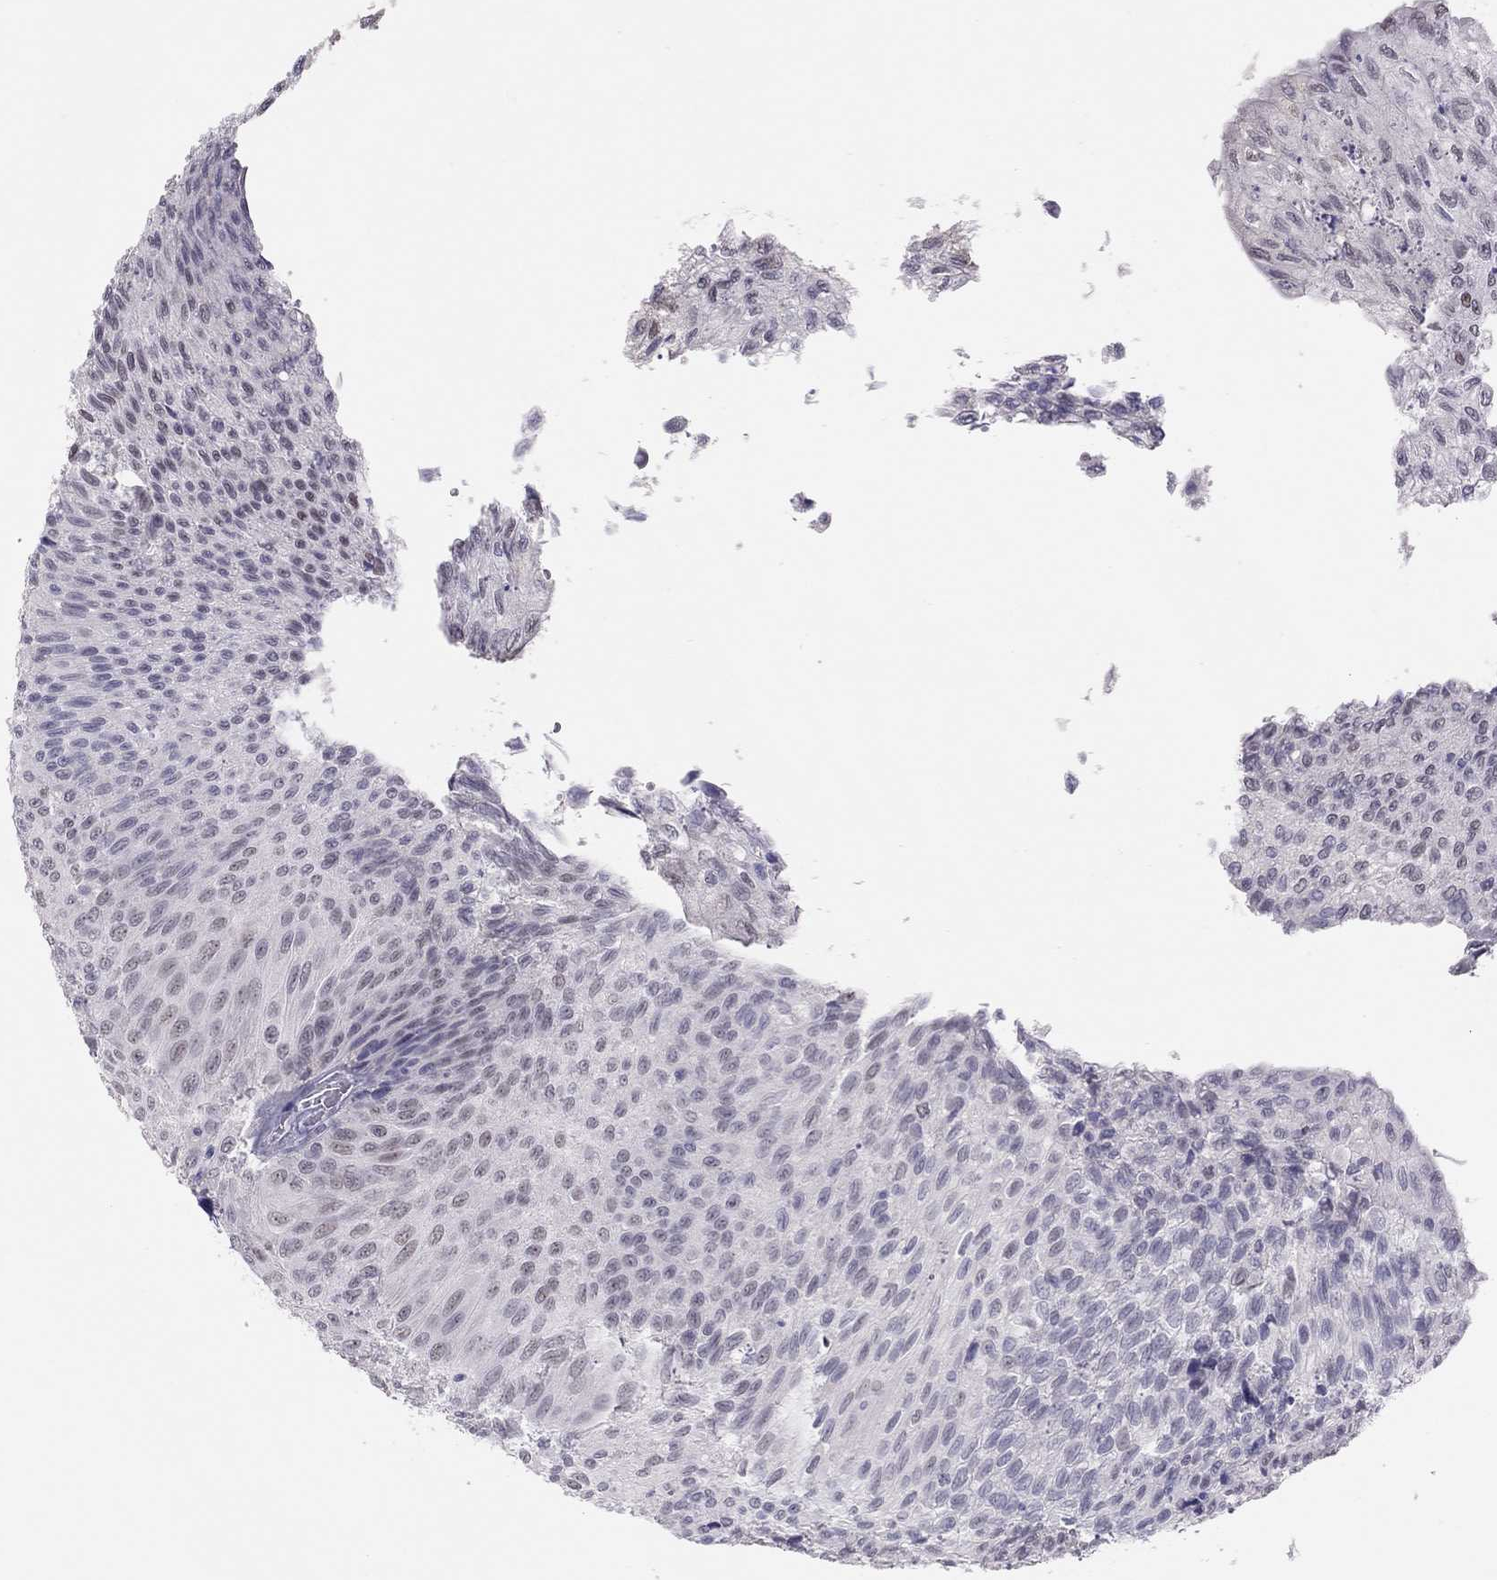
{"staining": {"intensity": "weak", "quantity": "<25%", "location": "nuclear"}, "tissue": "urothelial cancer", "cell_type": "Tumor cells", "image_type": "cancer", "snomed": [{"axis": "morphology", "description": "Urothelial carcinoma, Low grade"}, {"axis": "topography", "description": "Ureter, NOS"}, {"axis": "topography", "description": "Urinary bladder"}], "caption": "Tumor cells show no significant protein positivity in low-grade urothelial carcinoma.", "gene": "PHOX2A", "patient": {"sex": "male", "age": 78}}